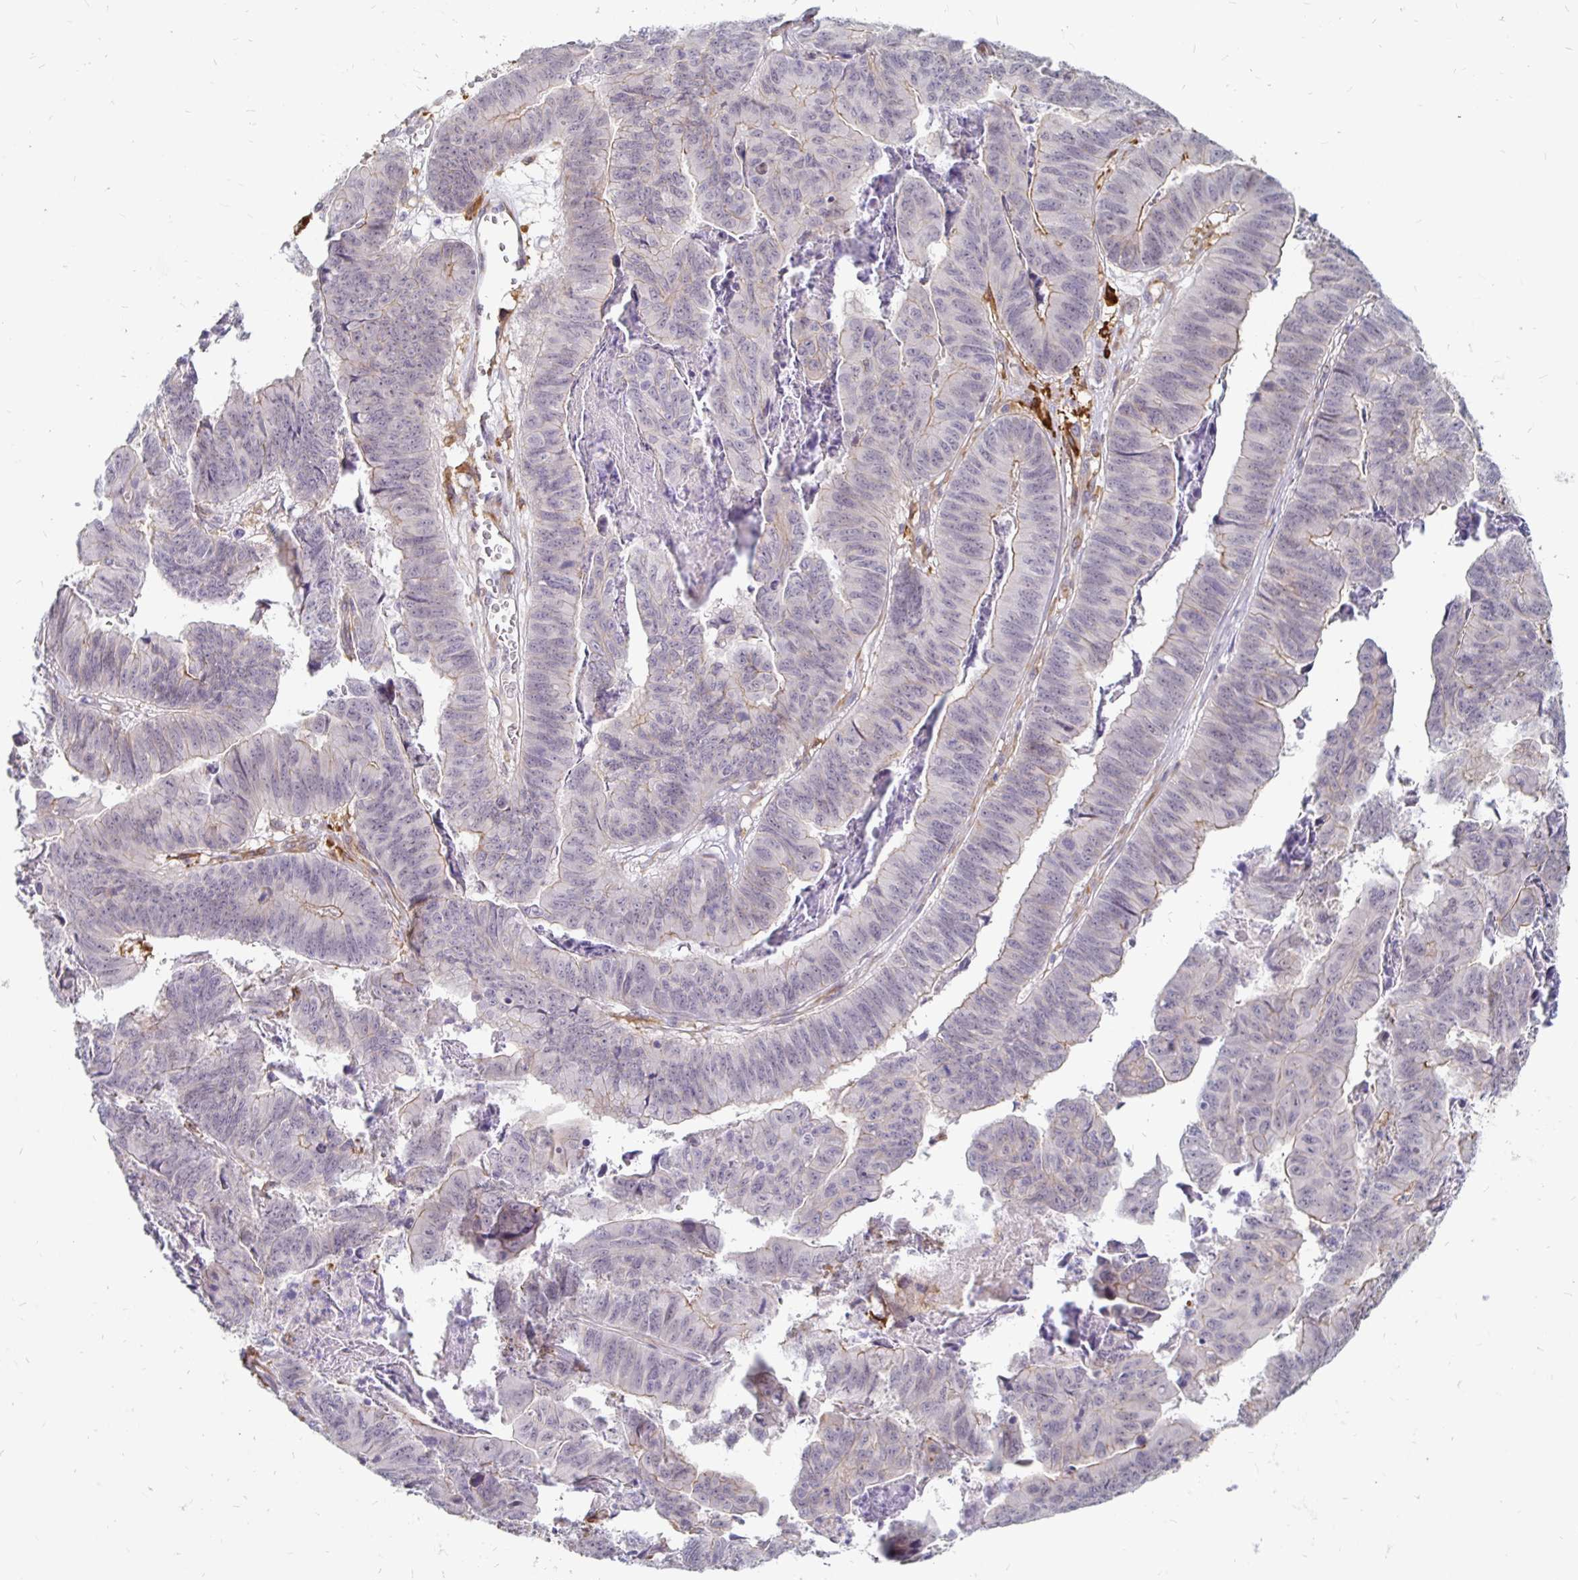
{"staining": {"intensity": "negative", "quantity": "none", "location": "none"}, "tissue": "stomach cancer", "cell_type": "Tumor cells", "image_type": "cancer", "snomed": [{"axis": "morphology", "description": "Adenocarcinoma, NOS"}, {"axis": "topography", "description": "Stomach, lower"}], "caption": "Immunohistochemistry image of stomach cancer (adenocarcinoma) stained for a protein (brown), which reveals no staining in tumor cells. (DAB (3,3'-diaminobenzidine) immunohistochemistry (IHC) visualized using brightfield microscopy, high magnification).", "gene": "CCDC85A", "patient": {"sex": "male", "age": 77}}